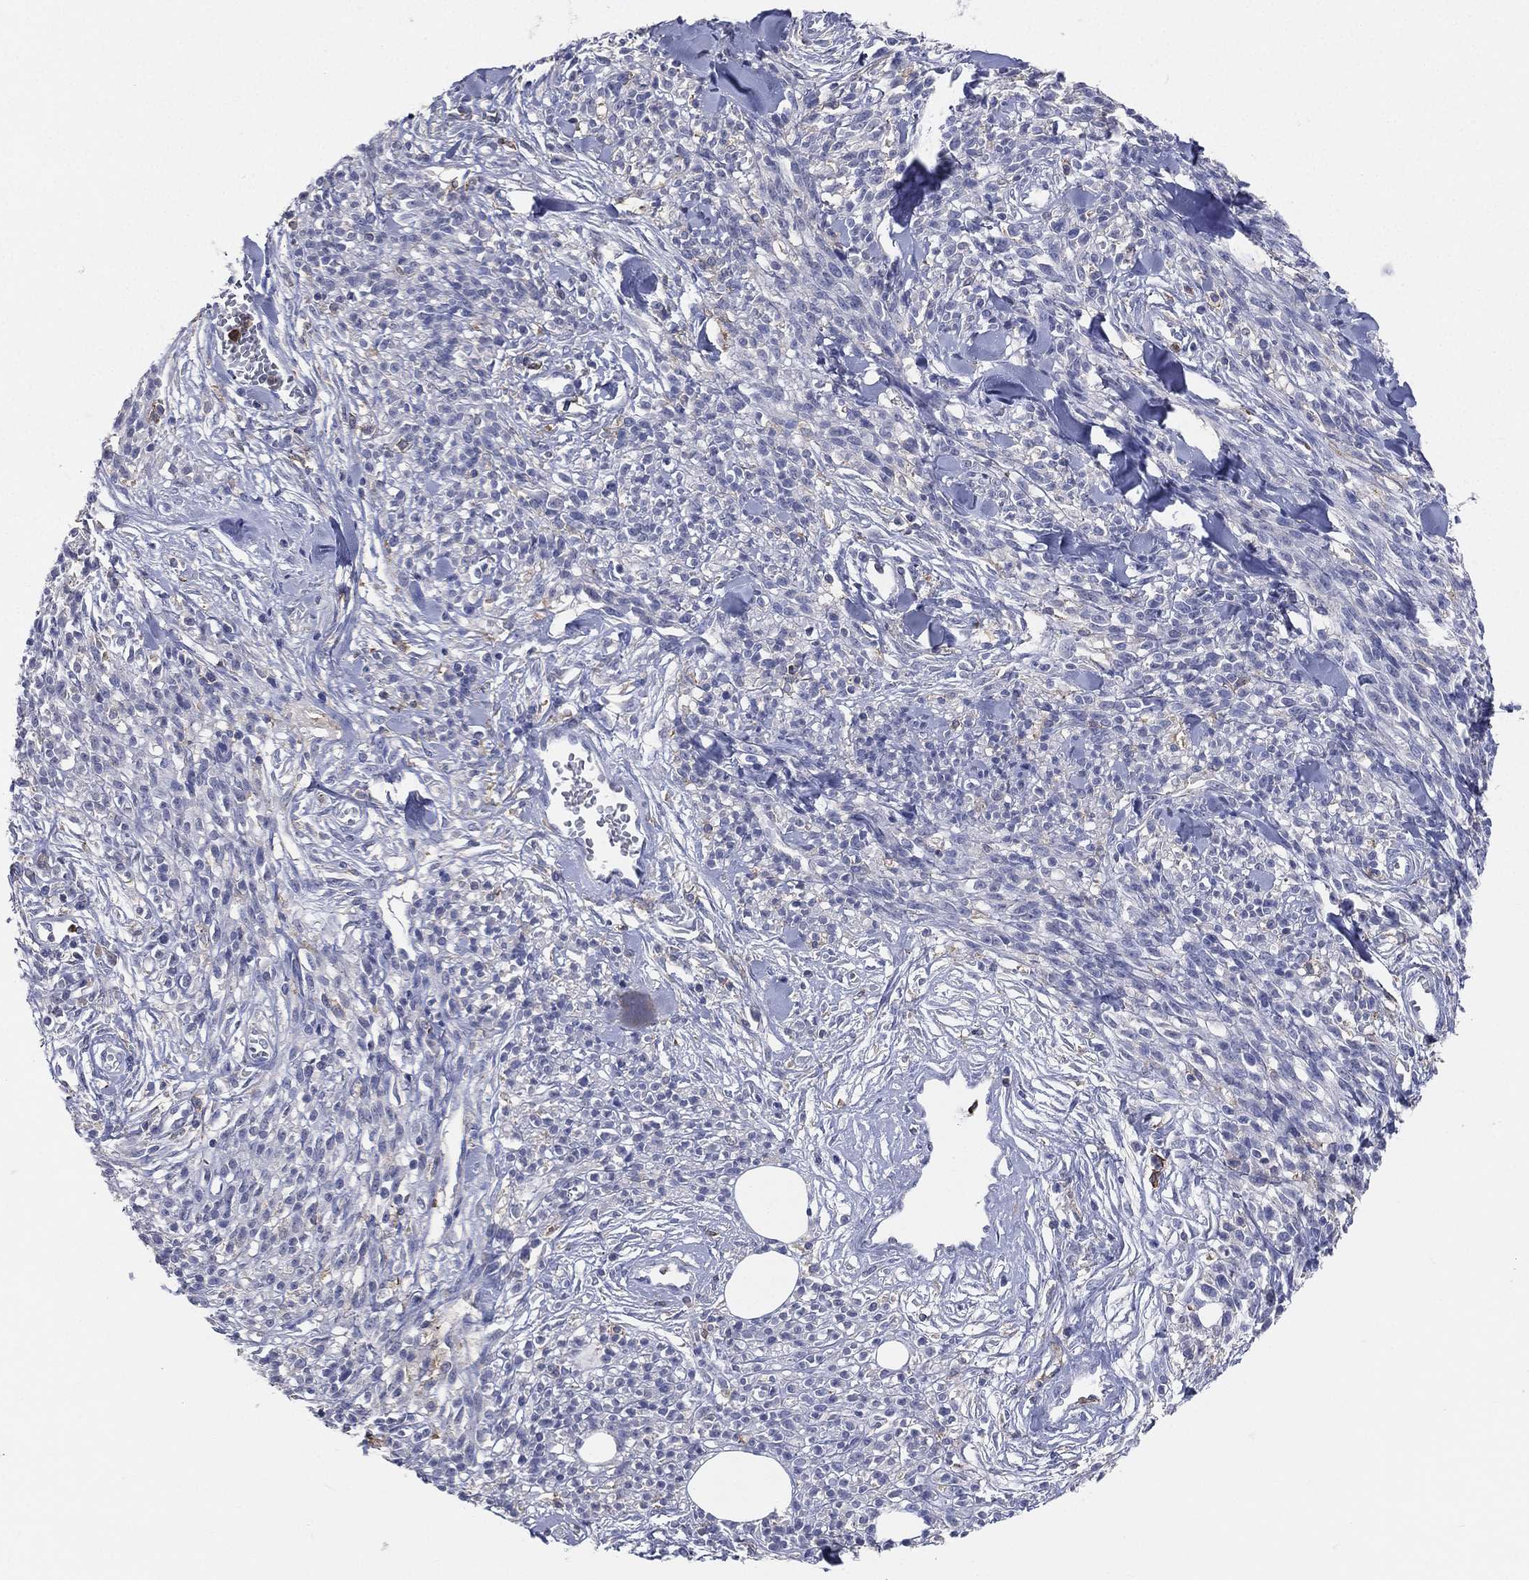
{"staining": {"intensity": "negative", "quantity": "none", "location": "none"}, "tissue": "melanoma", "cell_type": "Tumor cells", "image_type": "cancer", "snomed": [{"axis": "morphology", "description": "Malignant melanoma, NOS"}, {"axis": "topography", "description": "Skin"}, {"axis": "topography", "description": "Skin of trunk"}], "caption": "The image displays no staining of tumor cells in malignant melanoma. (IHC, brightfield microscopy, high magnification).", "gene": "CD33", "patient": {"sex": "male", "age": 74}}